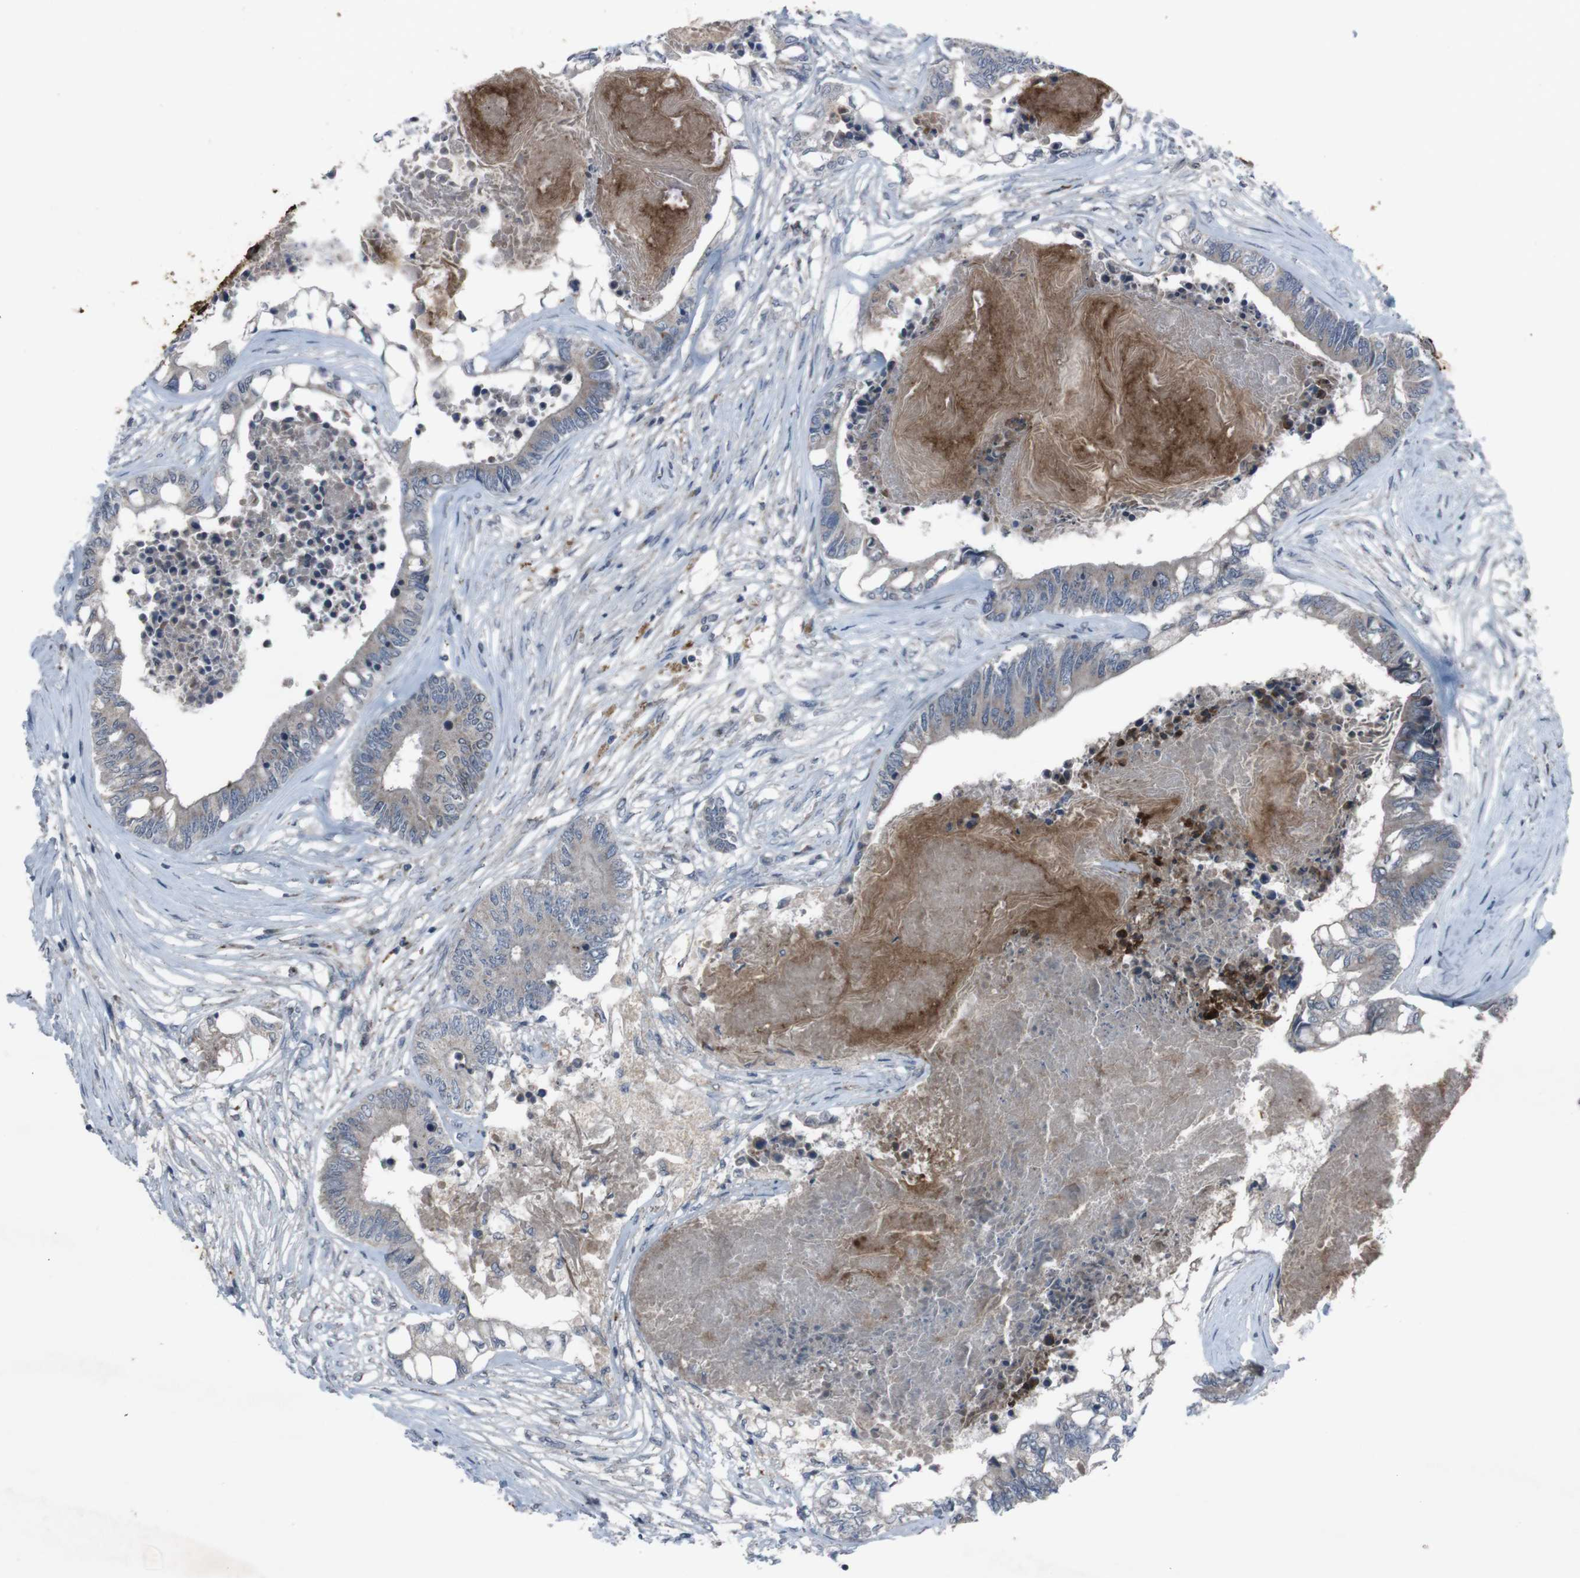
{"staining": {"intensity": "weak", "quantity": ">75%", "location": "cytoplasmic/membranous"}, "tissue": "colorectal cancer", "cell_type": "Tumor cells", "image_type": "cancer", "snomed": [{"axis": "morphology", "description": "Adenocarcinoma, NOS"}, {"axis": "topography", "description": "Rectum"}], "caption": "High-magnification brightfield microscopy of colorectal cancer stained with DAB (brown) and counterstained with hematoxylin (blue). tumor cells exhibit weak cytoplasmic/membranous staining is present in approximately>75% of cells. (DAB (3,3'-diaminobenzidine) IHC, brown staining for protein, blue staining for nuclei).", "gene": "EFNA5", "patient": {"sex": "male", "age": 63}}